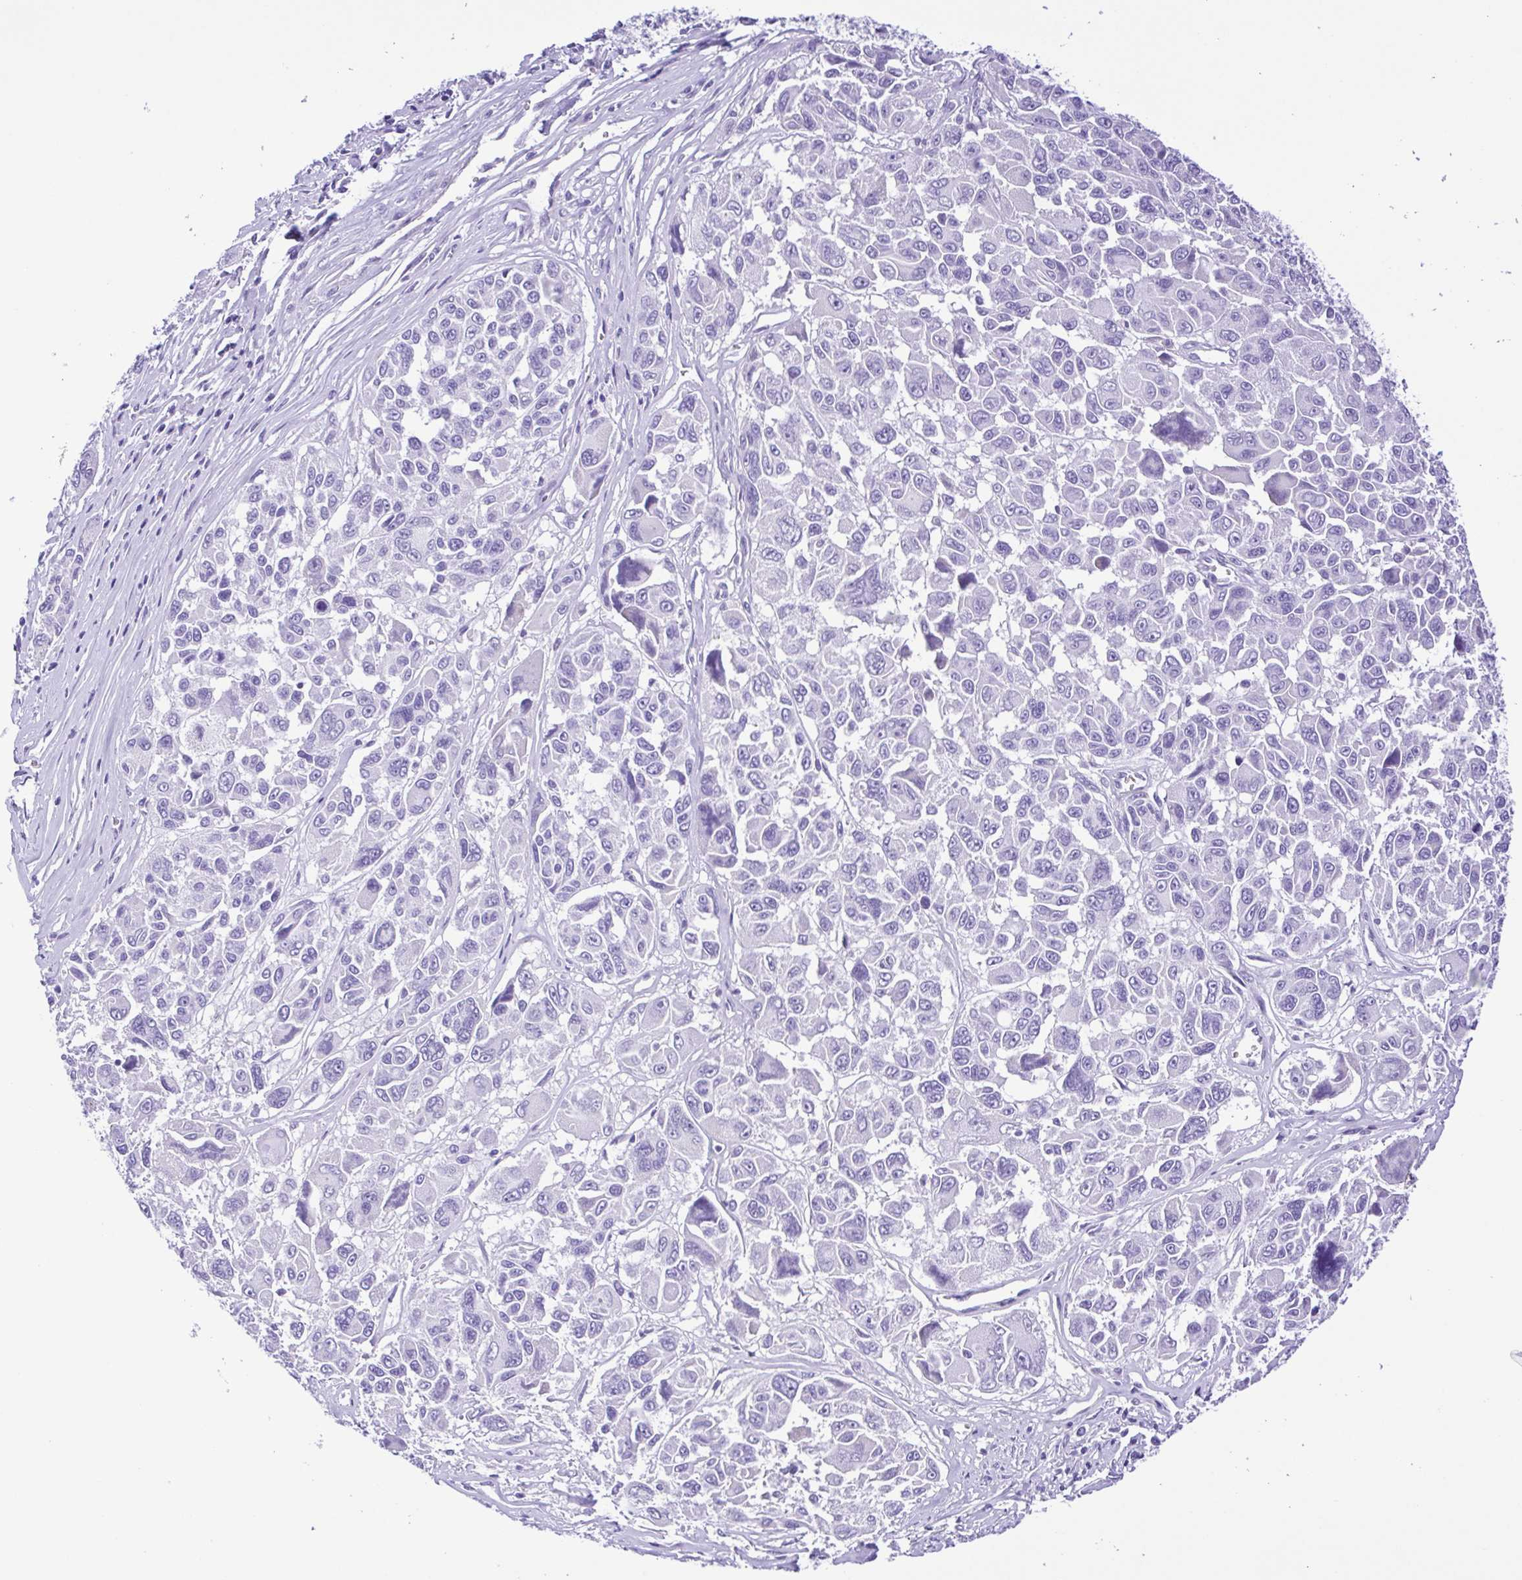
{"staining": {"intensity": "negative", "quantity": "none", "location": "none"}, "tissue": "melanoma", "cell_type": "Tumor cells", "image_type": "cancer", "snomed": [{"axis": "morphology", "description": "Malignant melanoma, NOS"}, {"axis": "topography", "description": "Skin"}], "caption": "Histopathology image shows no significant protein expression in tumor cells of melanoma.", "gene": "CD72", "patient": {"sex": "female", "age": 66}}